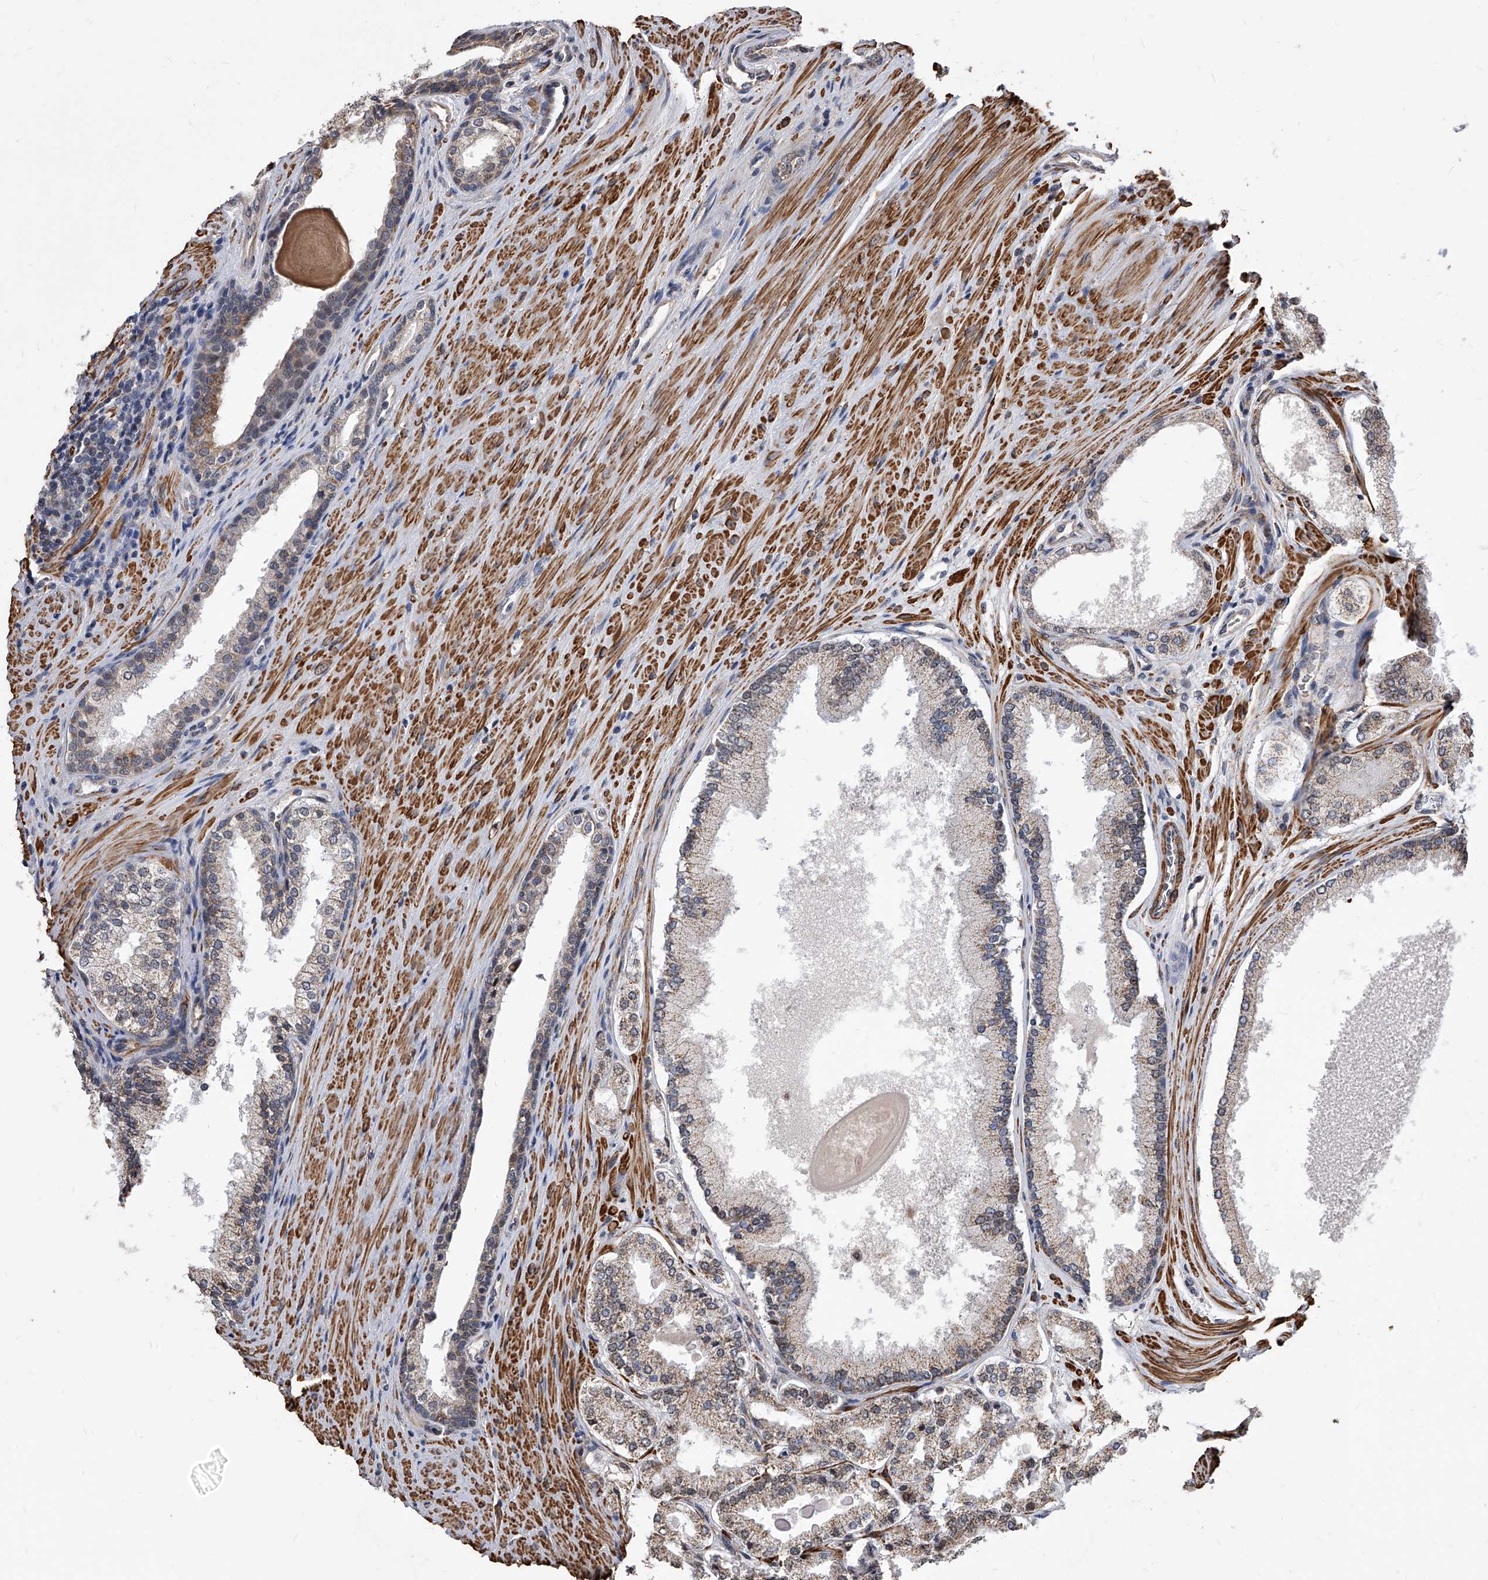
{"staining": {"intensity": "weak", "quantity": "<25%", "location": "cytoplasmic/membranous"}, "tissue": "prostate cancer", "cell_type": "Tumor cells", "image_type": "cancer", "snomed": [{"axis": "morphology", "description": "Adenocarcinoma, High grade"}, {"axis": "topography", "description": "Prostate"}], "caption": "A photomicrograph of prostate cancer (adenocarcinoma (high-grade)) stained for a protein demonstrates no brown staining in tumor cells.", "gene": "DUSP22", "patient": {"sex": "male", "age": 60}}